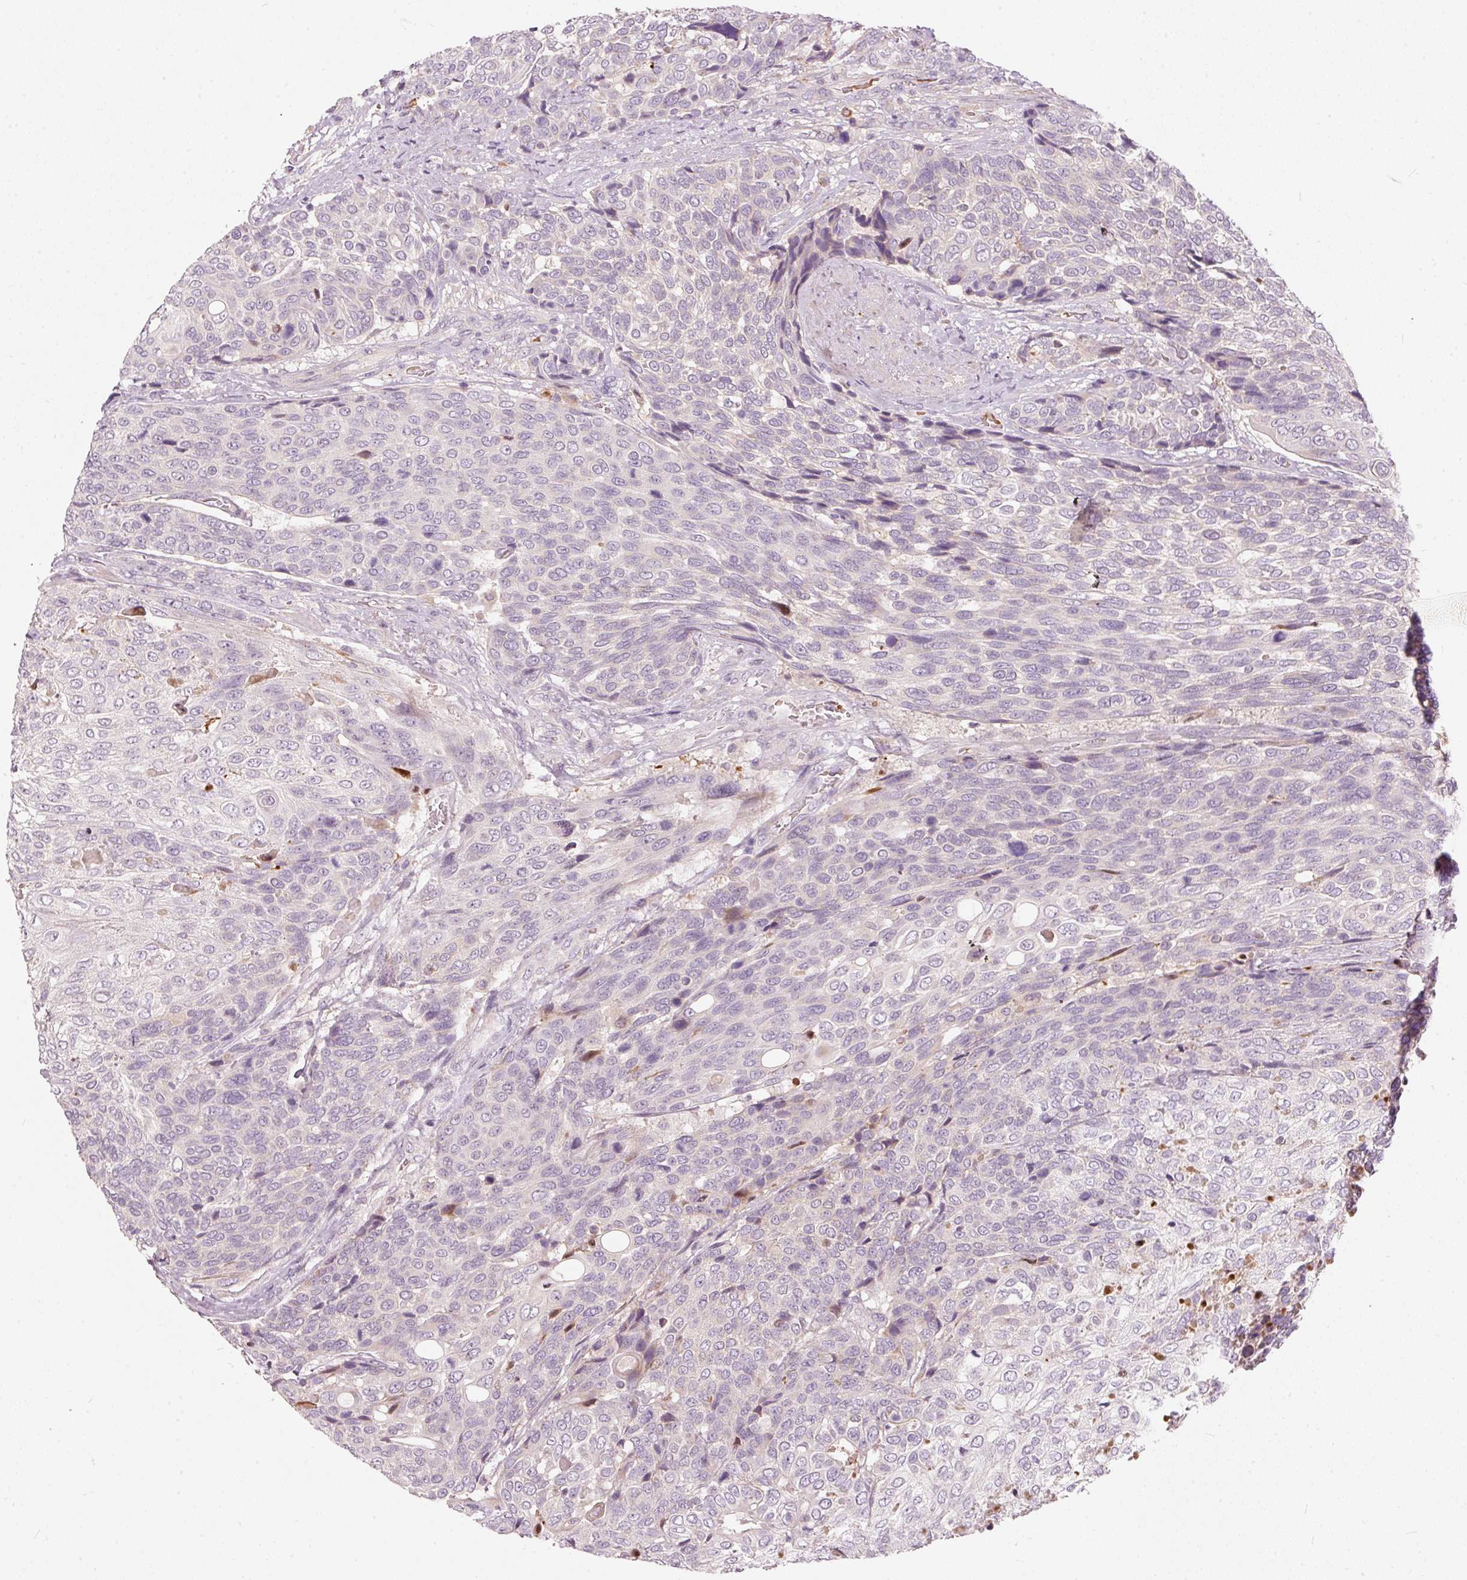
{"staining": {"intensity": "negative", "quantity": "none", "location": "none"}, "tissue": "urothelial cancer", "cell_type": "Tumor cells", "image_type": "cancer", "snomed": [{"axis": "morphology", "description": "Urothelial carcinoma, High grade"}, {"axis": "topography", "description": "Urinary bladder"}], "caption": "Tumor cells are negative for brown protein staining in urothelial cancer.", "gene": "KLHL21", "patient": {"sex": "female", "age": 70}}